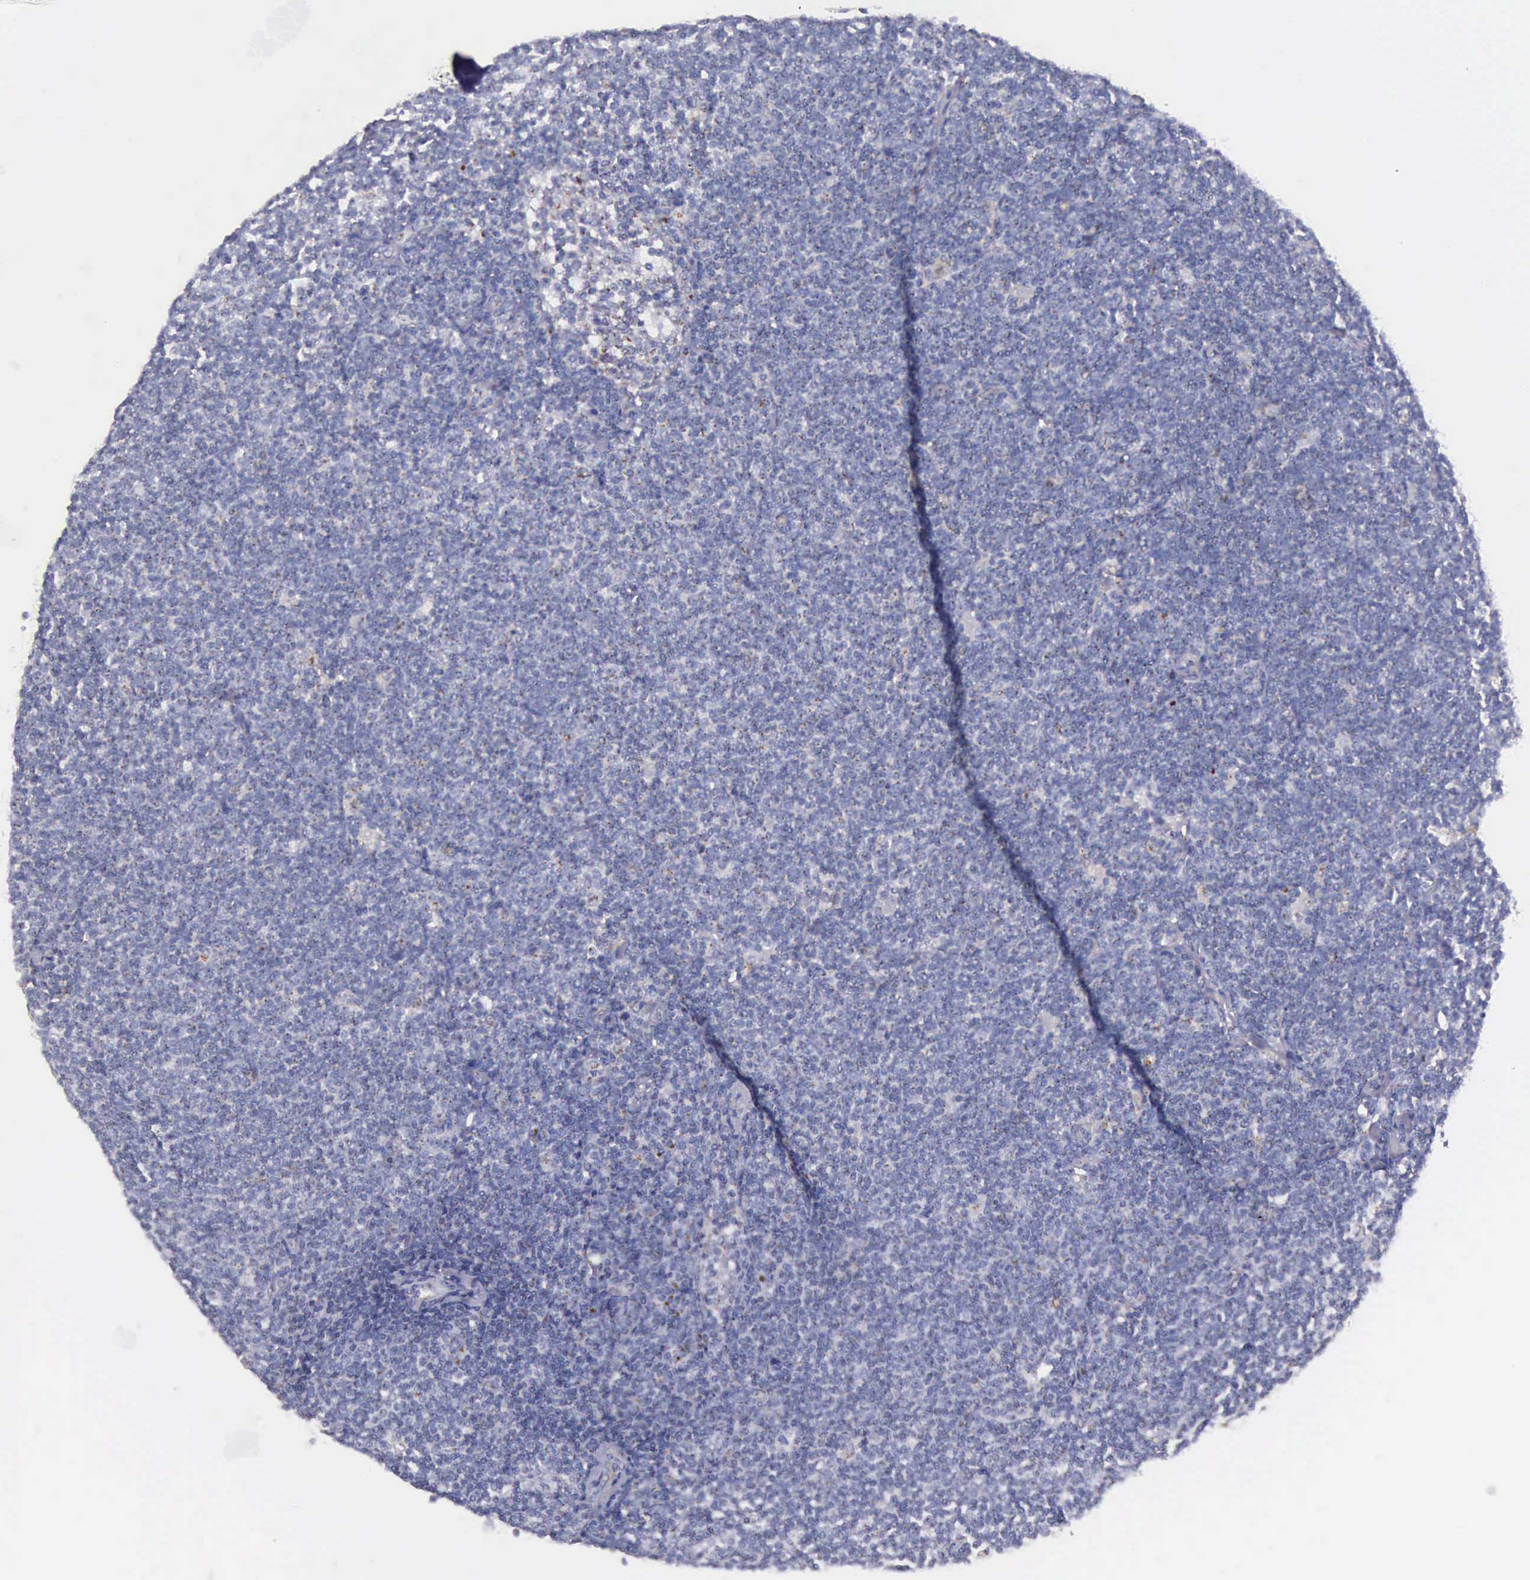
{"staining": {"intensity": "strong", "quantity": ">75%", "location": "cytoplasmic/membranous"}, "tissue": "lymphoma", "cell_type": "Tumor cells", "image_type": "cancer", "snomed": [{"axis": "morphology", "description": "Malignant lymphoma, non-Hodgkin's type, Low grade"}, {"axis": "topography", "description": "Lymph node"}], "caption": "IHC (DAB (3,3'-diaminobenzidine)) staining of human low-grade malignant lymphoma, non-Hodgkin's type displays strong cytoplasmic/membranous protein staining in approximately >75% of tumor cells.", "gene": "GOLGA5", "patient": {"sex": "male", "age": 65}}